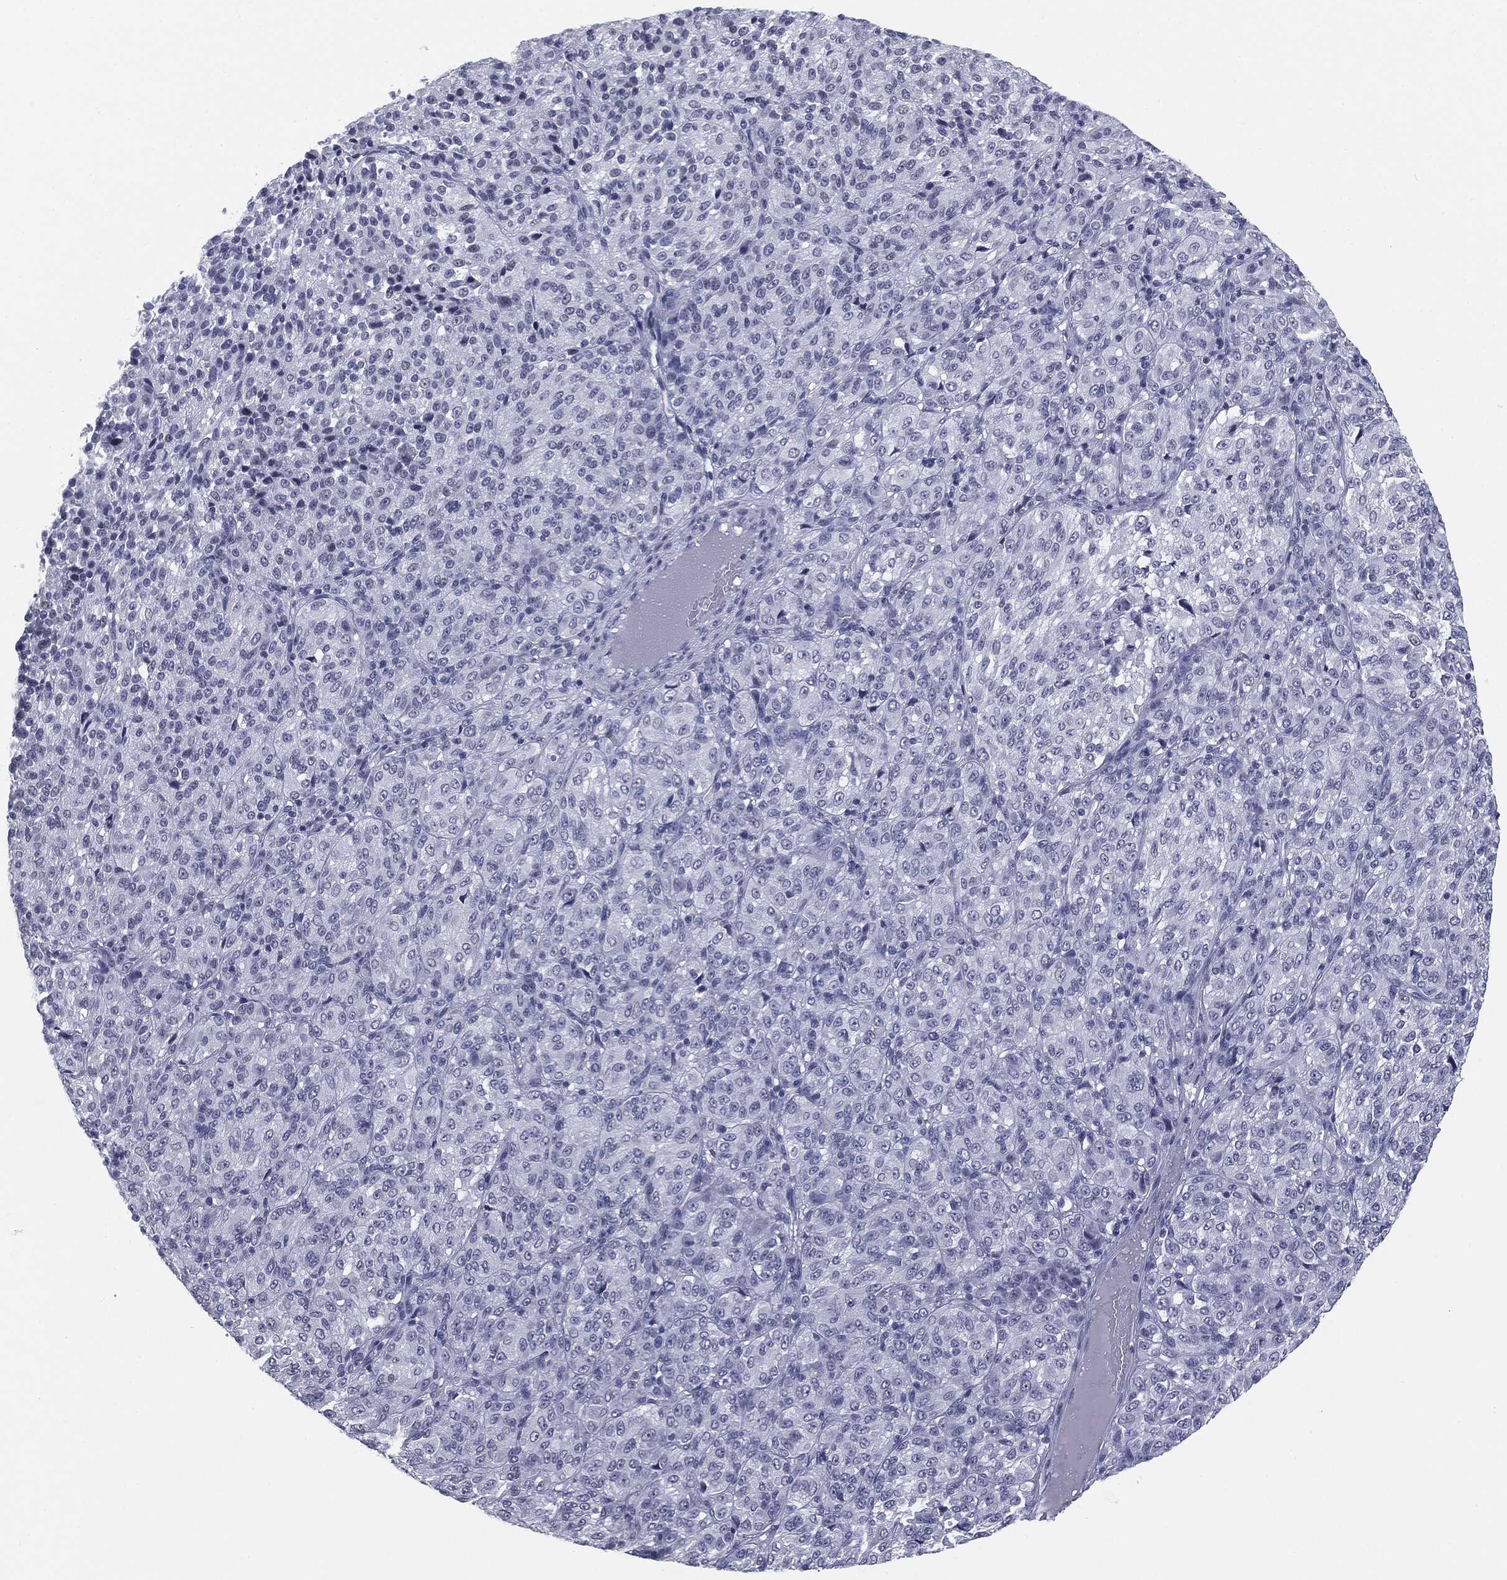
{"staining": {"intensity": "negative", "quantity": "none", "location": "none"}, "tissue": "melanoma", "cell_type": "Tumor cells", "image_type": "cancer", "snomed": [{"axis": "morphology", "description": "Malignant melanoma, Metastatic site"}, {"axis": "topography", "description": "Brain"}], "caption": "Tumor cells are negative for protein expression in human malignant melanoma (metastatic site).", "gene": "TPO", "patient": {"sex": "female", "age": 56}}